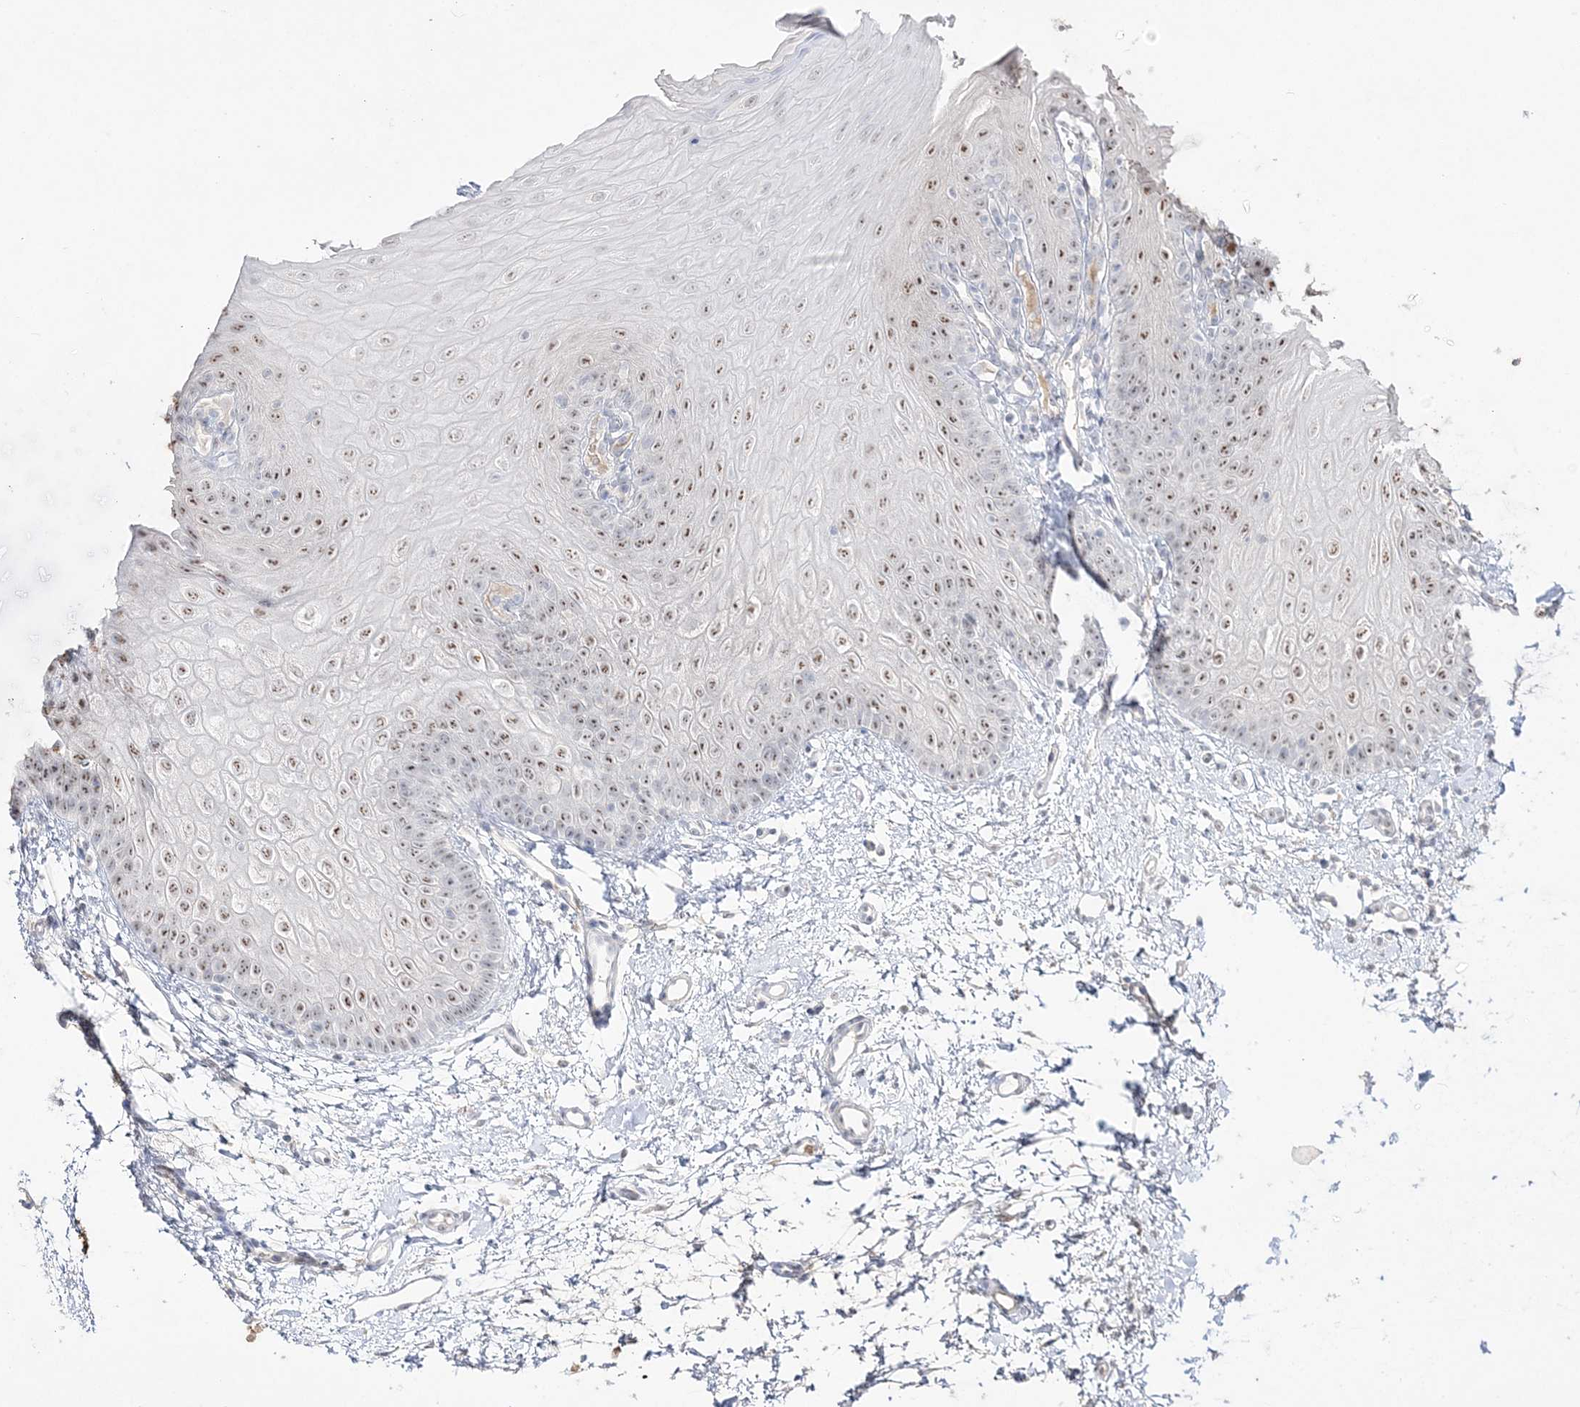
{"staining": {"intensity": "strong", "quantity": ">75%", "location": "nuclear"}, "tissue": "oral mucosa", "cell_type": "Squamous epithelial cells", "image_type": "normal", "snomed": [{"axis": "morphology", "description": "Normal tissue, NOS"}, {"axis": "topography", "description": "Oral tissue"}], "caption": "A high-resolution photomicrograph shows immunohistochemistry (IHC) staining of unremarkable oral mucosa, which exhibits strong nuclear expression in approximately >75% of squamous epithelial cells. Using DAB (3,3'-diaminobenzidine) (brown) and hematoxylin (blue) stains, captured at high magnification using brightfield microscopy.", "gene": "NOP16", "patient": {"sex": "female", "age": 68}}